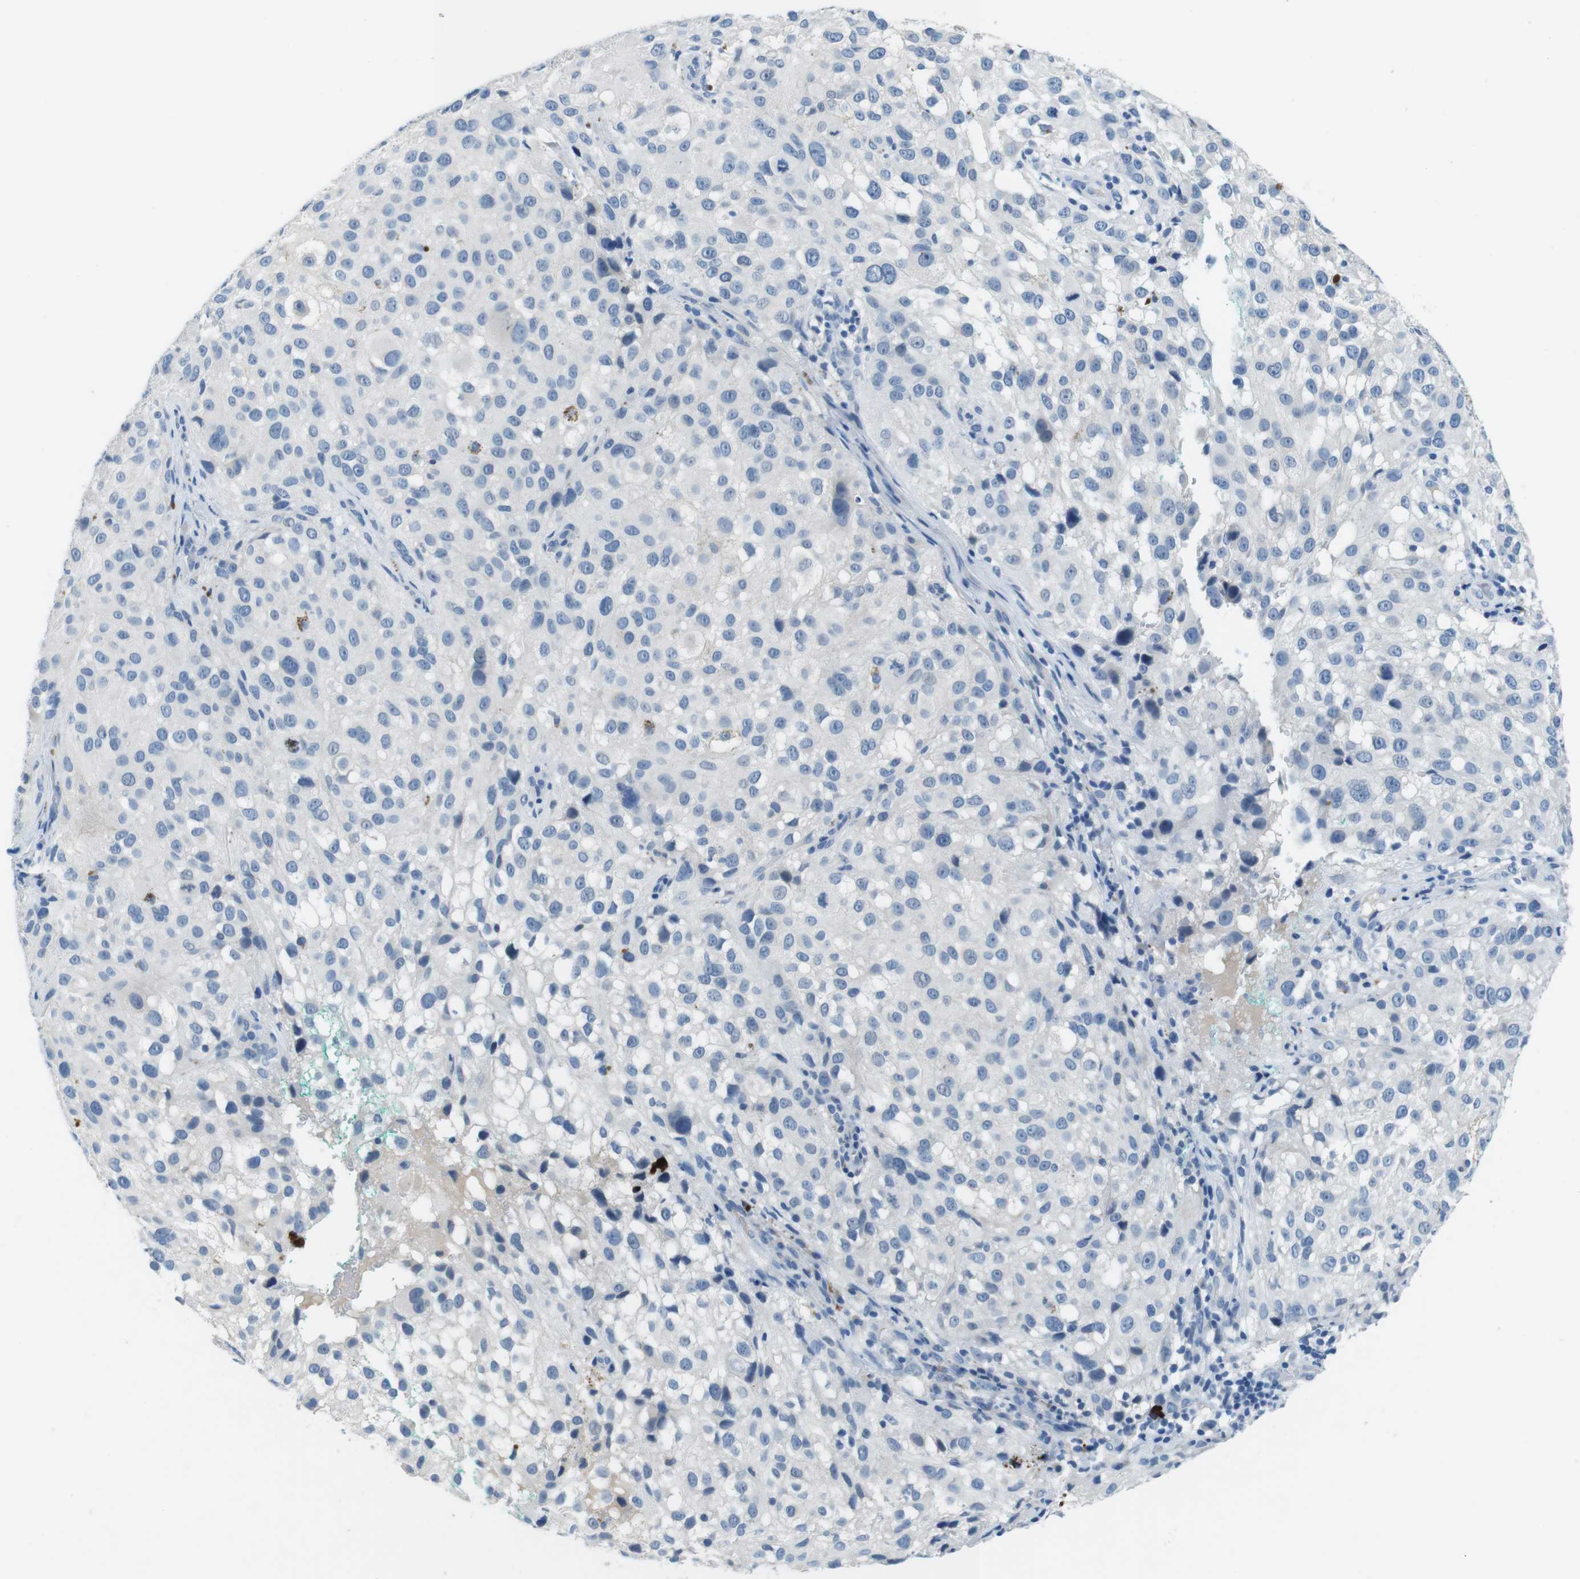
{"staining": {"intensity": "negative", "quantity": "none", "location": "none"}, "tissue": "melanoma", "cell_type": "Tumor cells", "image_type": "cancer", "snomed": [{"axis": "morphology", "description": "Necrosis, NOS"}, {"axis": "morphology", "description": "Malignant melanoma, NOS"}, {"axis": "topography", "description": "Skin"}], "caption": "The micrograph exhibits no staining of tumor cells in malignant melanoma. Brightfield microscopy of immunohistochemistry stained with DAB (brown) and hematoxylin (blue), captured at high magnification.", "gene": "SLC35A3", "patient": {"sex": "female", "age": 87}}